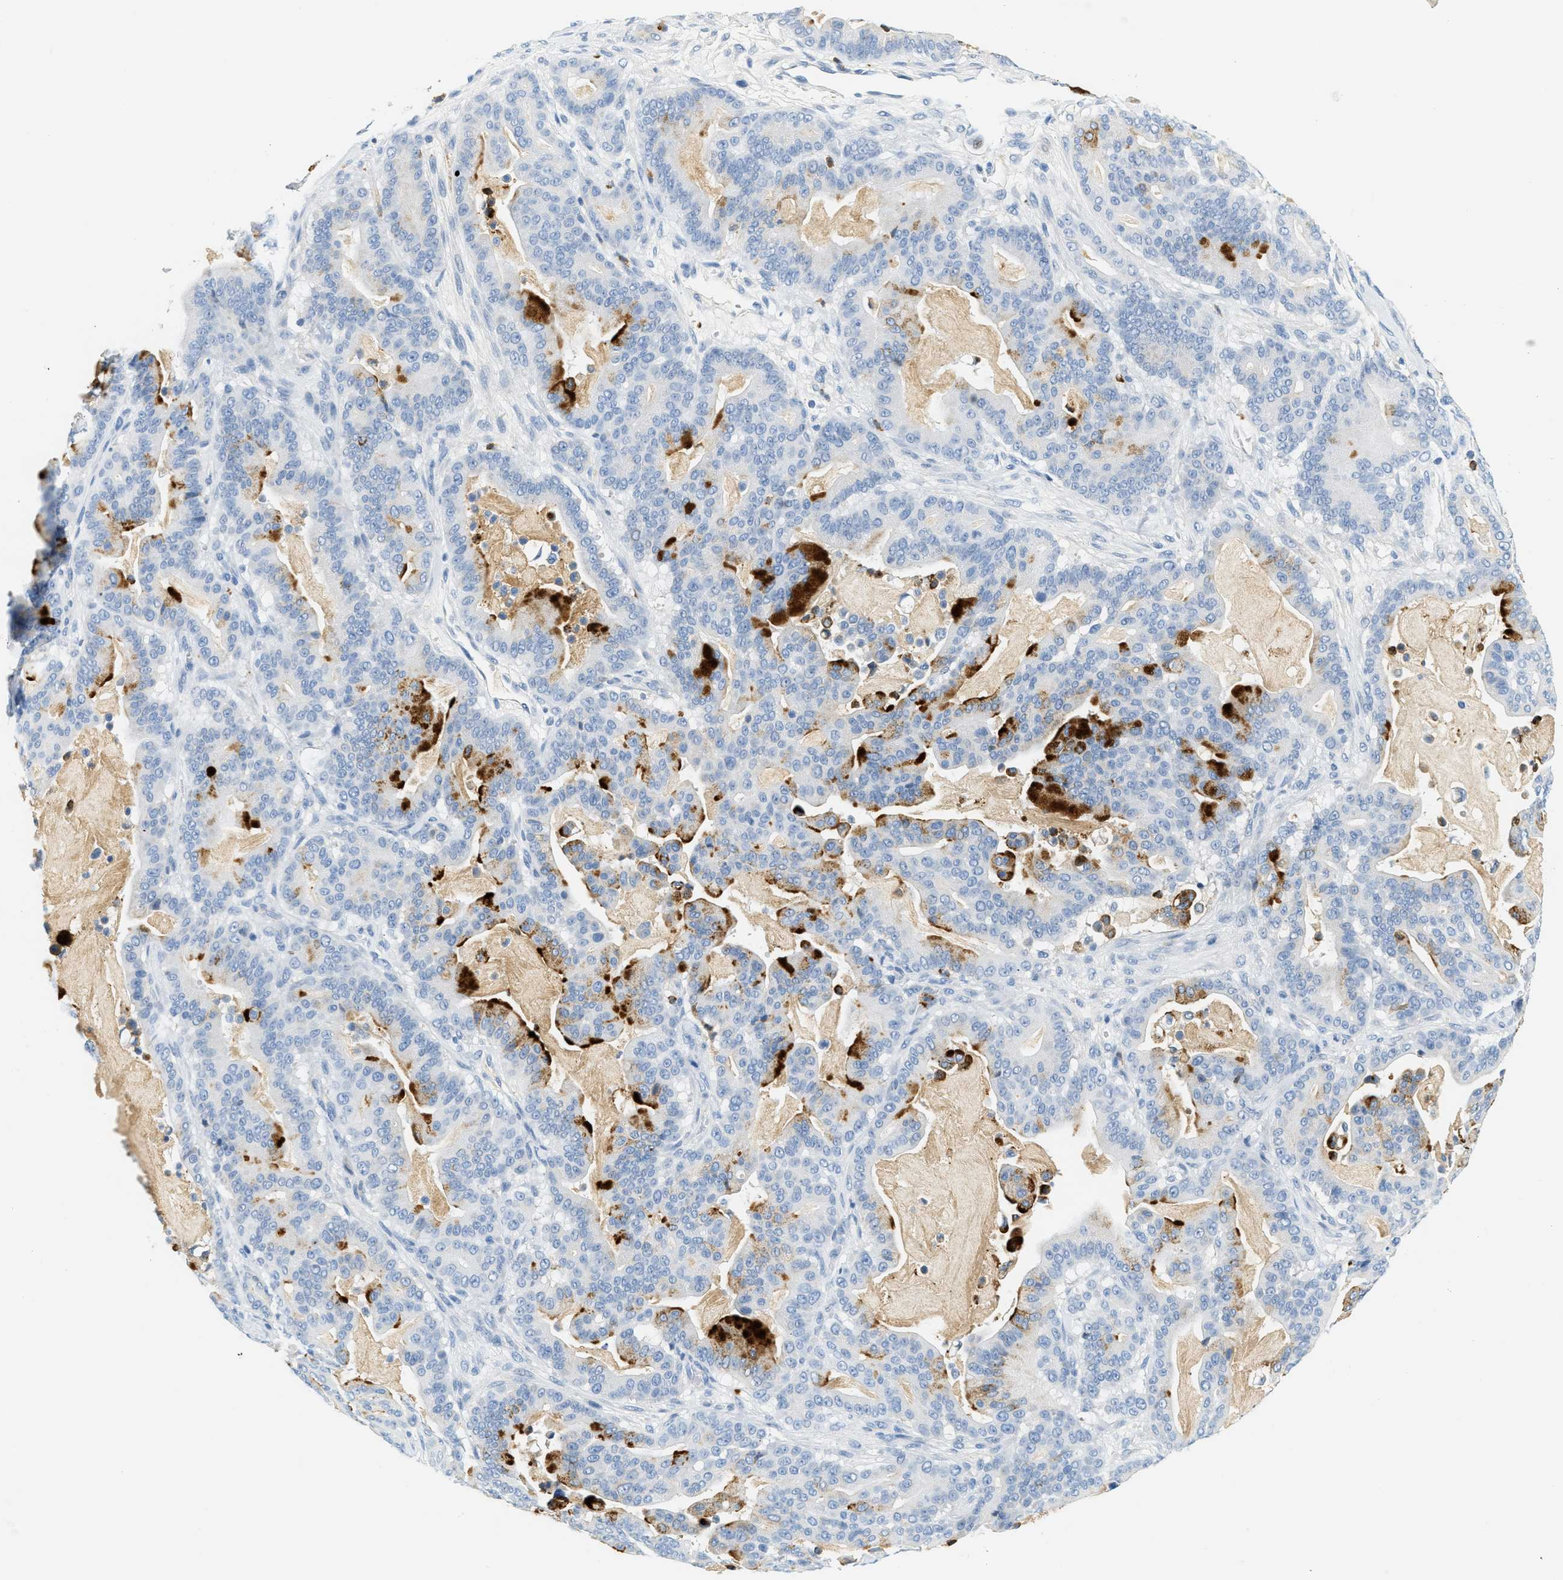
{"staining": {"intensity": "moderate", "quantity": "<25%", "location": "cytoplasmic/membranous"}, "tissue": "pancreatic cancer", "cell_type": "Tumor cells", "image_type": "cancer", "snomed": [{"axis": "morphology", "description": "Adenocarcinoma, NOS"}, {"axis": "topography", "description": "Pancreas"}], "caption": "Adenocarcinoma (pancreatic) stained for a protein exhibits moderate cytoplasmic/membranous positivity in tumor cells.", "gene": "LCN2", "patient": {"sex": "male", "age": 63}}